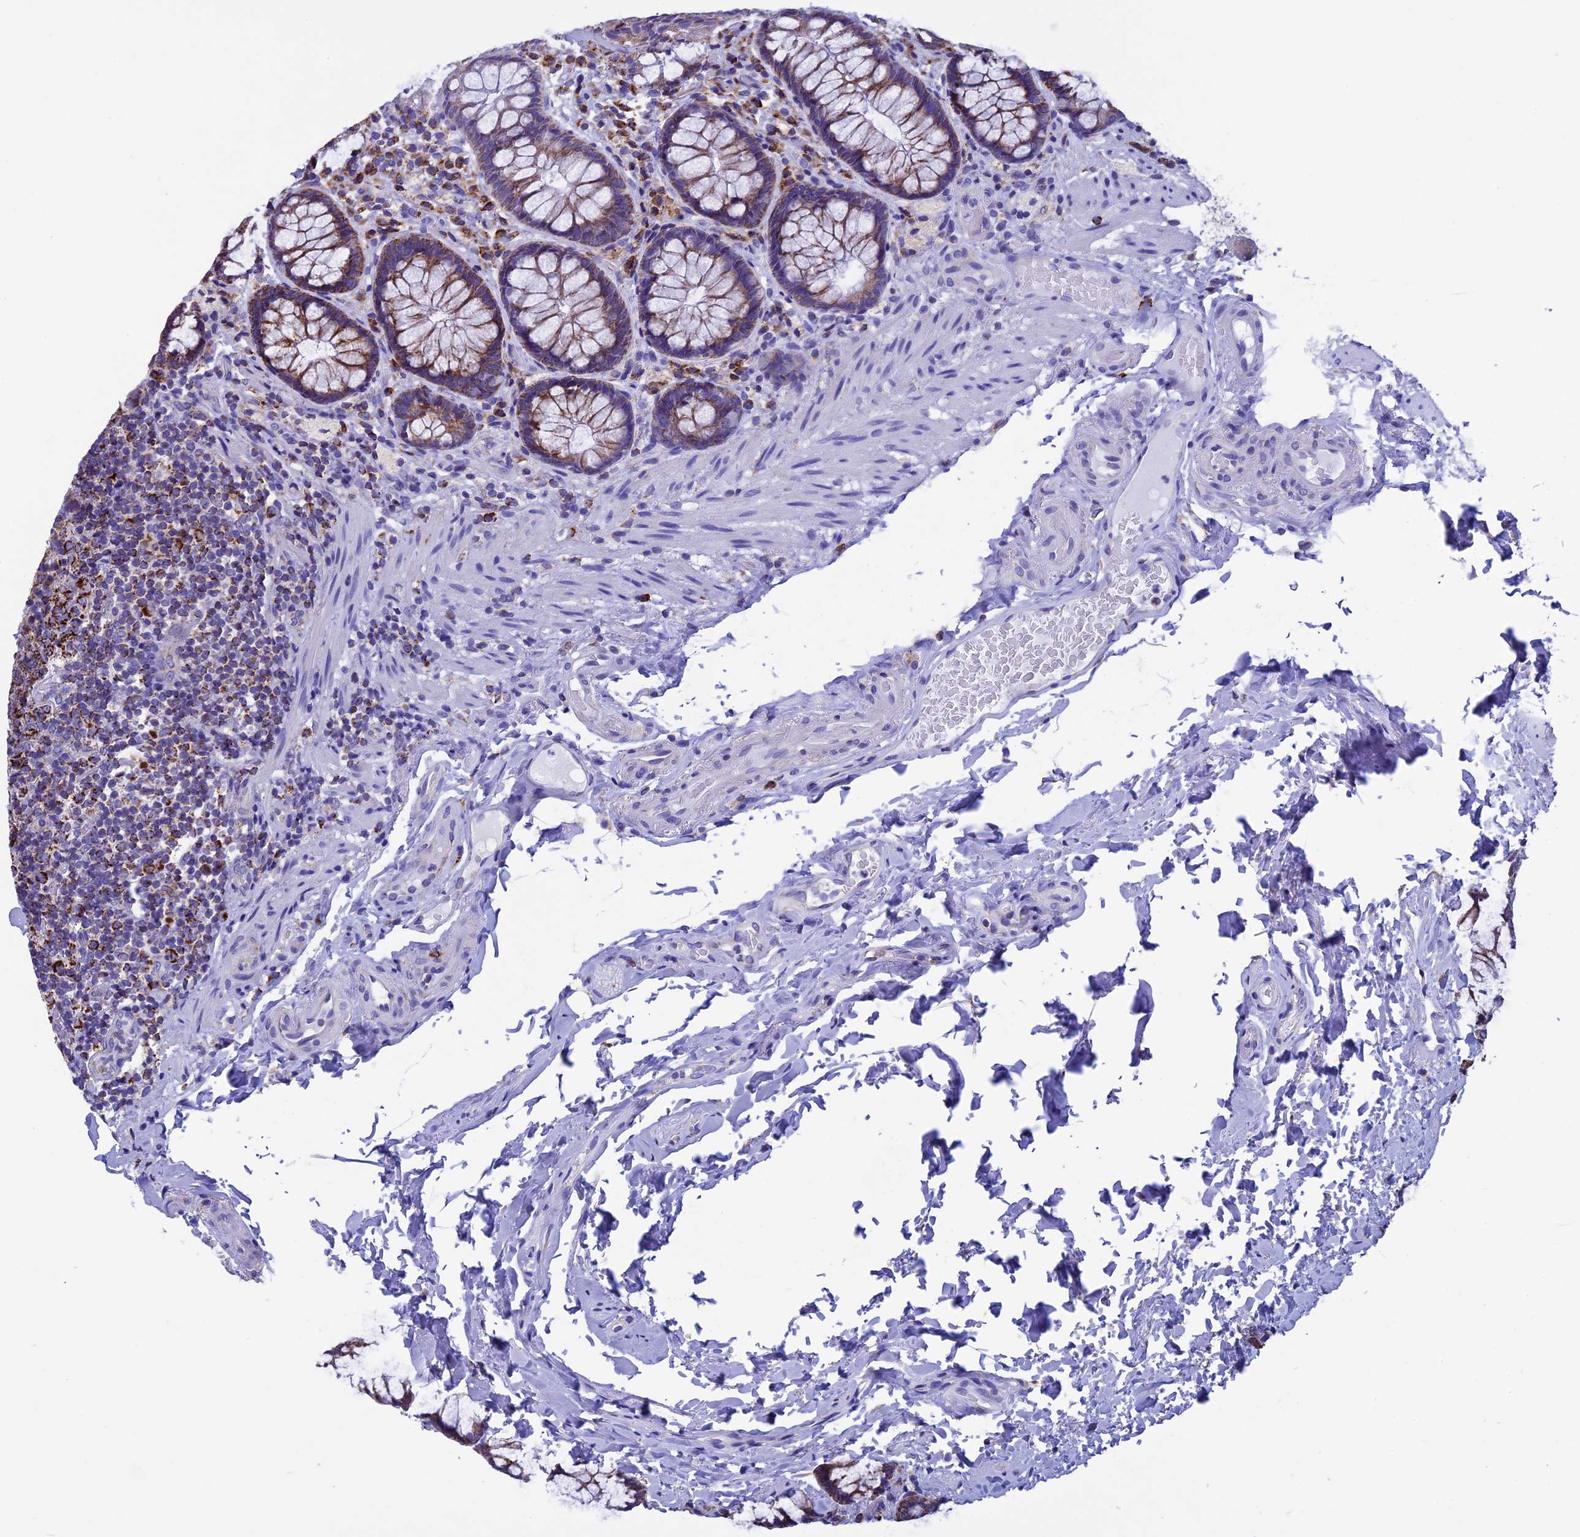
{"staining": {"intensity": "moderate", "quantity": "25%-75%", "location": "cytoplasmic/membranous"}, "tissue": "rectum", "cell_type": "Glandular cells", "image_type": "normal", "snomed": [{"axis": "morphology", "description": "Normal tissue, NOS"}, {"axis": "topography", "description": "Rectum"}], "caption": "IHC of normal rectum shows medium levels of moderate cytoplasmic/membranous staining in about 25%-75% of glandular cells. The protein of interest is stained brown, and the nuclei are stained in blue (DAB (3,3'-diaminobenzidine) IHC with brightfield microscopy, high magnification).", "gene": "SLC8B1", "patient": {"sex": "male", "age": 83}}